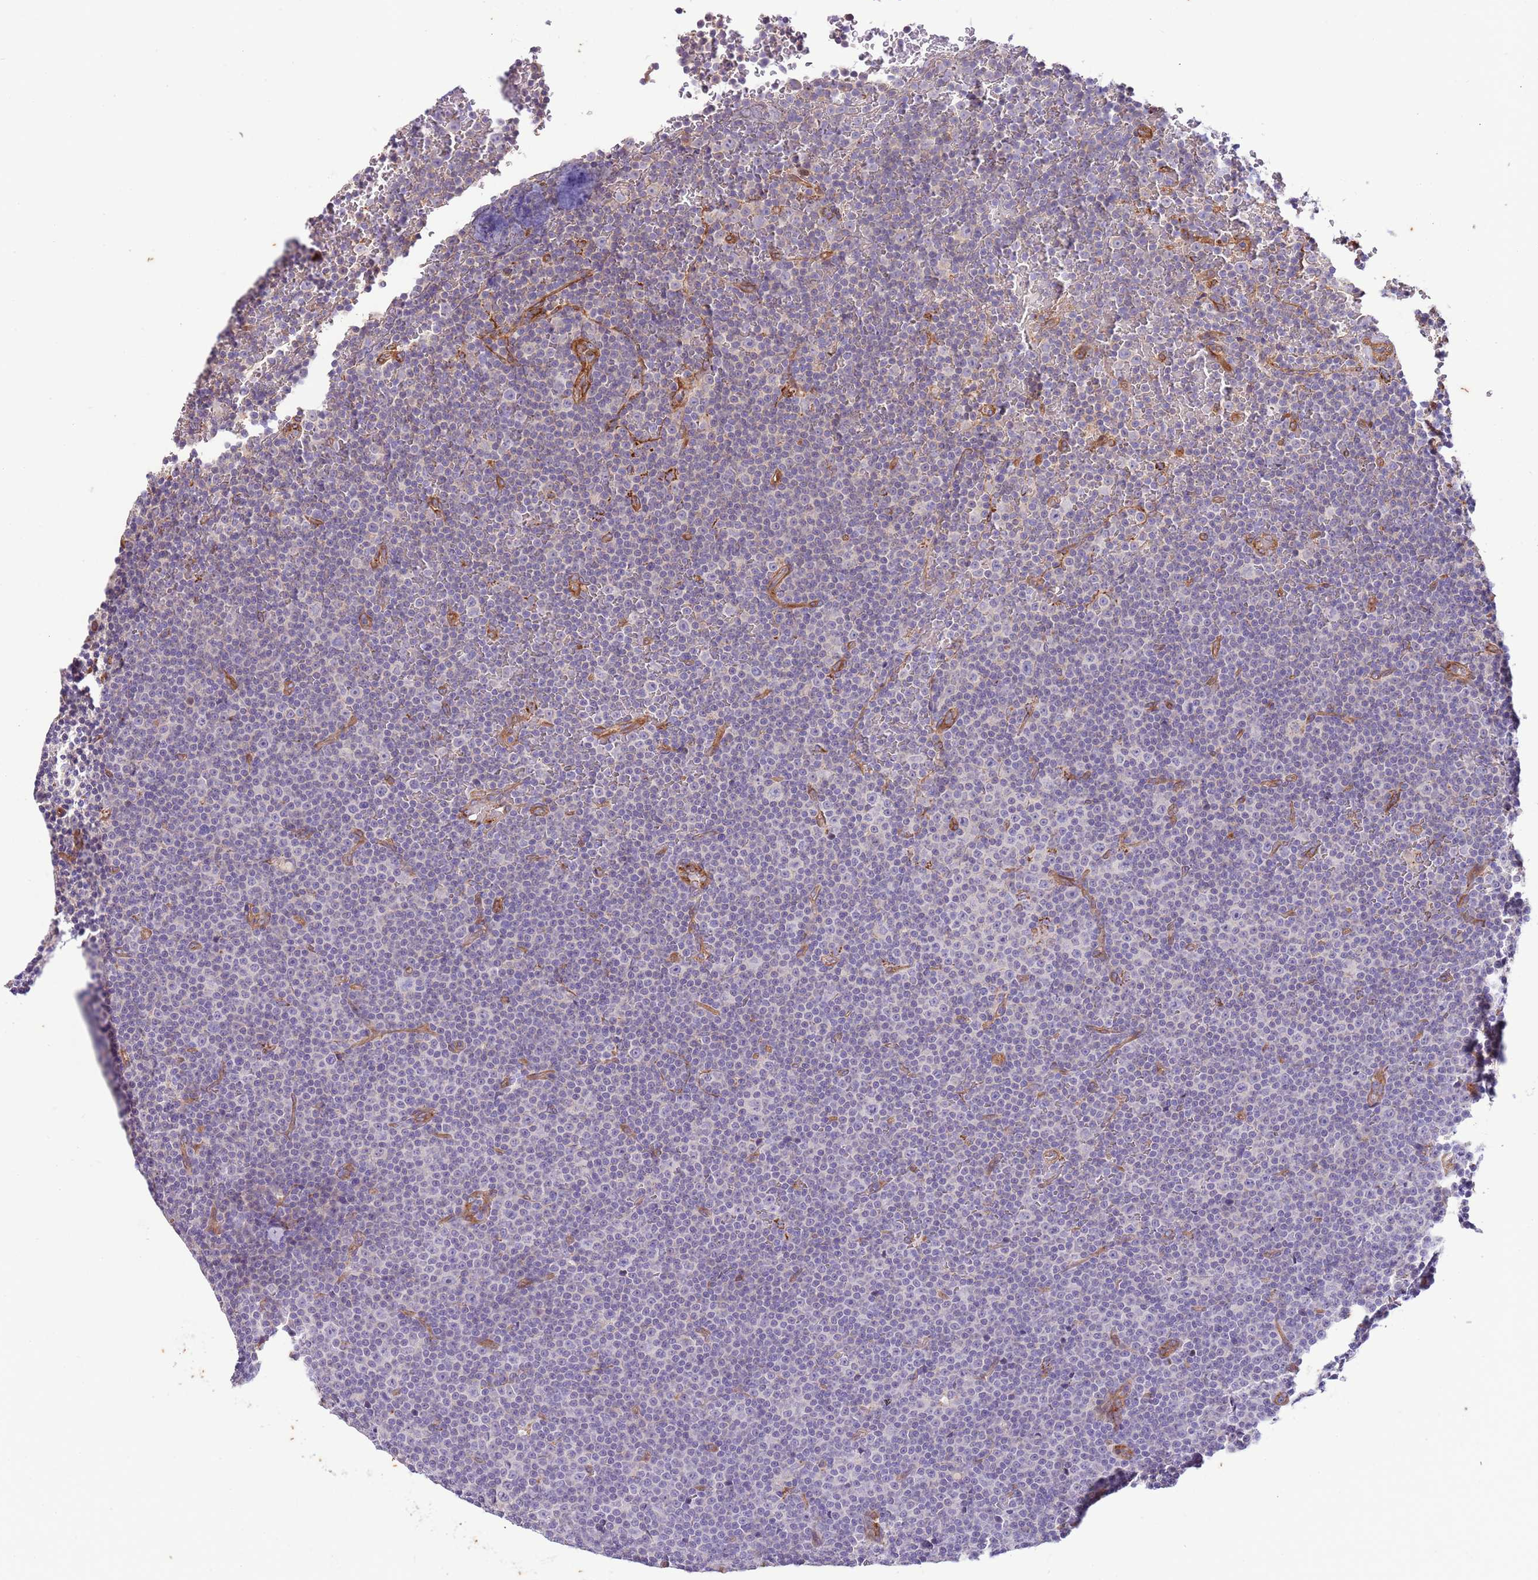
{"staining": {"intensity": "negative", "quantity": "none", "location": "none"}, "tissue": "lymphoma", "cell_type": "Tumor cells", "image_type": "cancer", "snomed": [{"axis": "morphology", "description": "Malignant lymphoma, non-Hodgkin's type, Low grade"}, {"axis": "topography", "description": "Lymph node"}], "caption": "IHC image of neoplastic tissue: lymphoma stained with DAB (3,3'-diaminobenzidine) reveals no significant protein expression in tumor cells.", "gene": "DOCK6", "patient": {"sex": "female", "age": 67}}